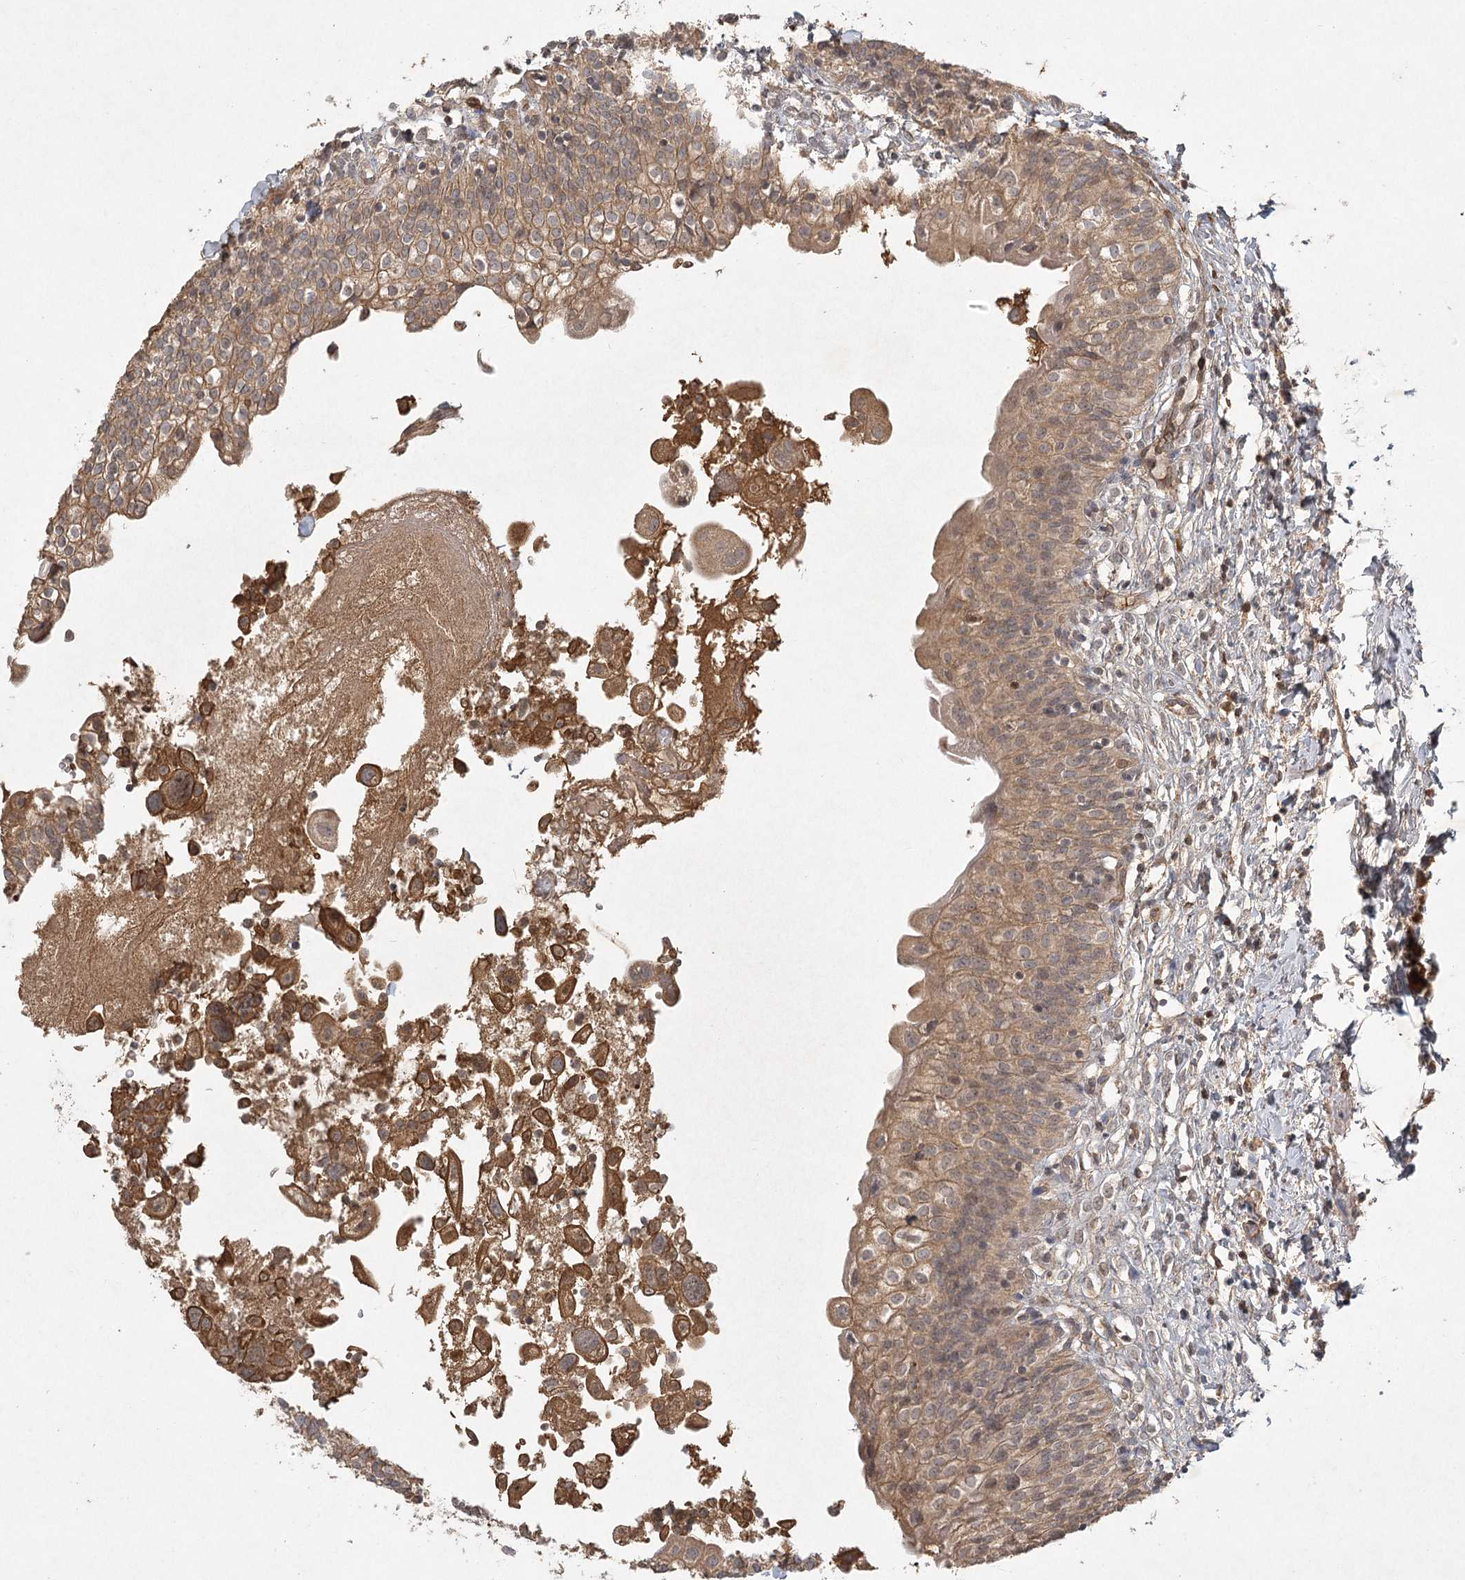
{"staining": {"intensity": "moderate", "quantity": ">75%", "location": "cytoplasmic/membranous"}, "tissue": "urinary bladder", "cell_type": "Urothelial cells", "image_type": "normal", "snomed": [{"axis": "morphology", "description": "Normal tissue, NOS"}, {"axis": "topography", "description": "Urinary bladder"}], "caption": "IHC histopathology image of unremarkable urinary bladder: human urinary bladder stained using IHC reveals medium levels of moderate protein expression localized specifically in the cytoplasmic/membranous of urothelial cells, appearing as a cytoplasmic/membranous brown color.", "gene": "ARL13A", "patient": {"sex": "male", "age": 55}}